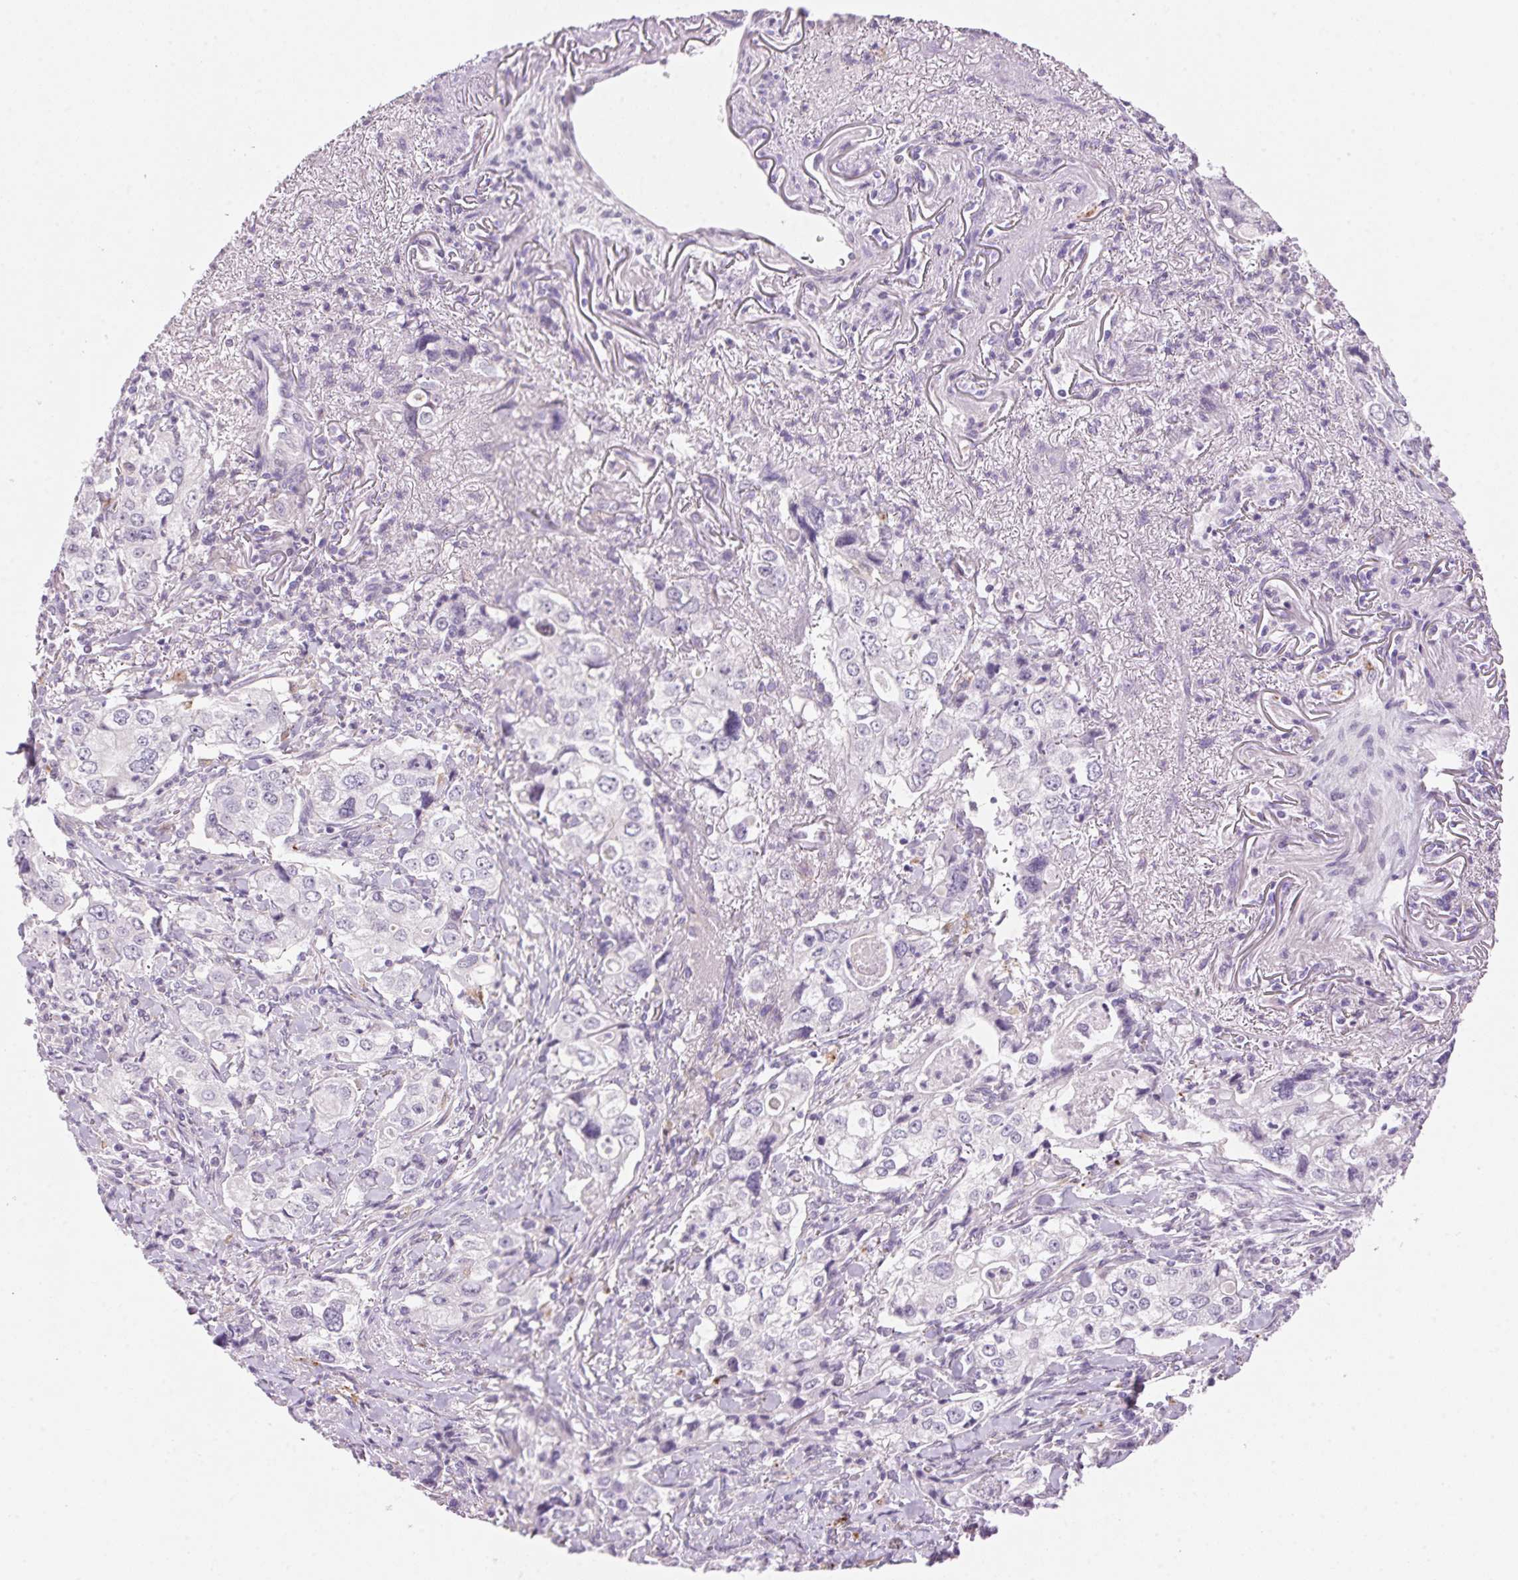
{"staining": {"intensity": "negative", "quantity": "none", "location": "none"}, "tissue": "stomach cancer", "cell_type": "Tumor cells", "image_type": "cancer", "snomed": [{"axis": "morphology", "description": "Adenocarcinoma, NOS"}, {"axis": "topography", "description": "Stomach, upper"}], "caption": "There is no significant staining in tumor cells of stomach cancer (adenocarcinoma). Nuclei are stained in blue.", "gene": "TEKT1", "patient": {"sex": "male", "age": 75}}